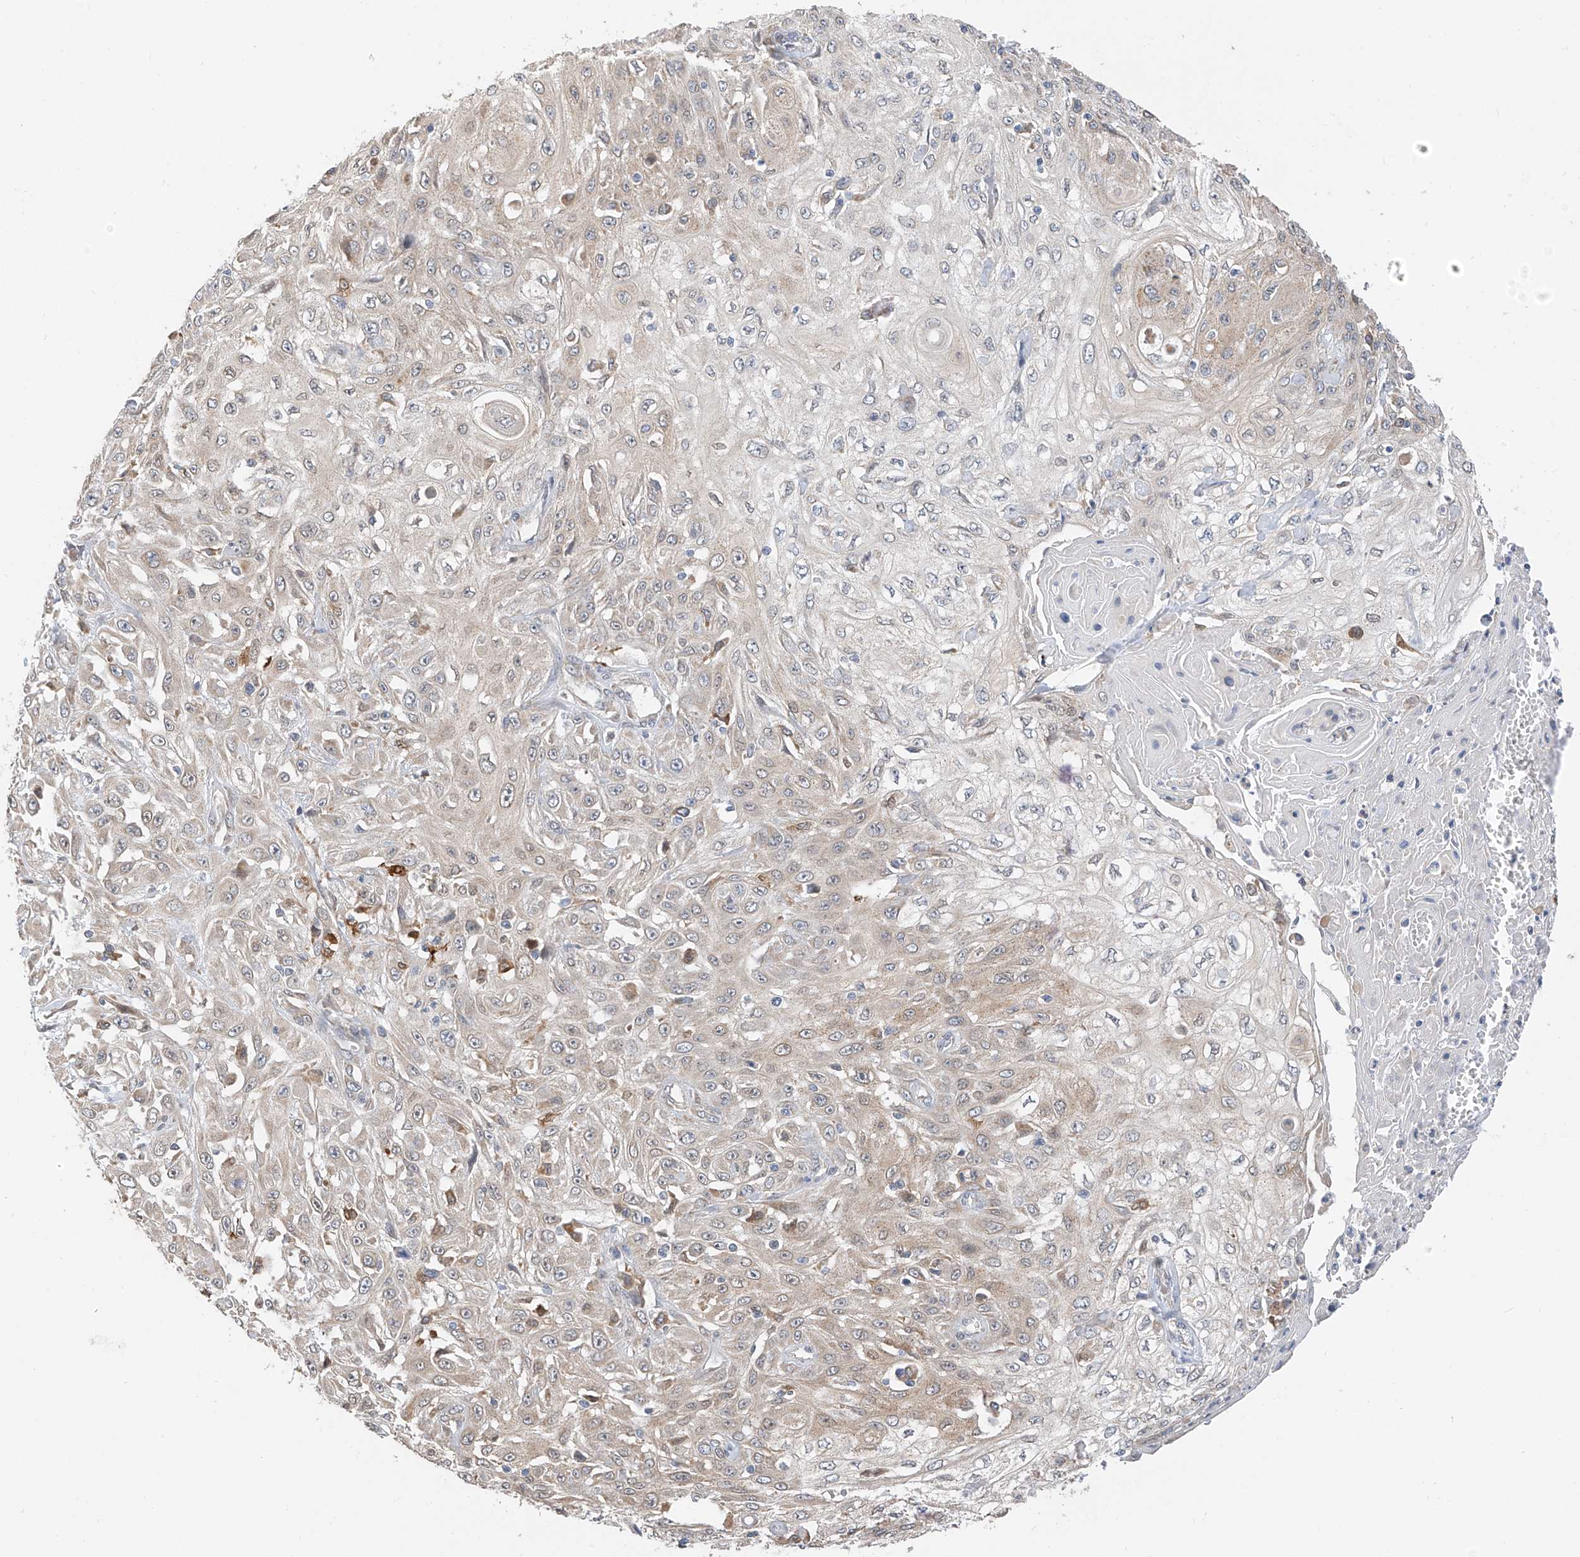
{"staining": {"intensity": "moderate", "quantity": "<25%", "location": "cytoplasmic/membranous"}, "tissue": "skin cancer", "cell_type": "Tumor cells", "image_type": "cancer", "snomed": [{"axis": "morphology", "description": "Squamous cell carcinoma, NOS"}, {"axis": "morphology", "description": "Squamous cell carcinoma, metastatic, NOS"}, {"axis": "topography", "description": "Skin"}, {"axis": "topography", "description": "Lymph node"}], "caption": "Immunohistochemistry (IHC) (DAB (3,3'-diaminobenzidine)) staining of human skin metastatic squamous cell carcinoma reveals moderate cytoplasmic/membranous protein expression in about <25% of tumor cells.", "gene": "PPA2", "patient": {"sex": "male", "age": 75}}